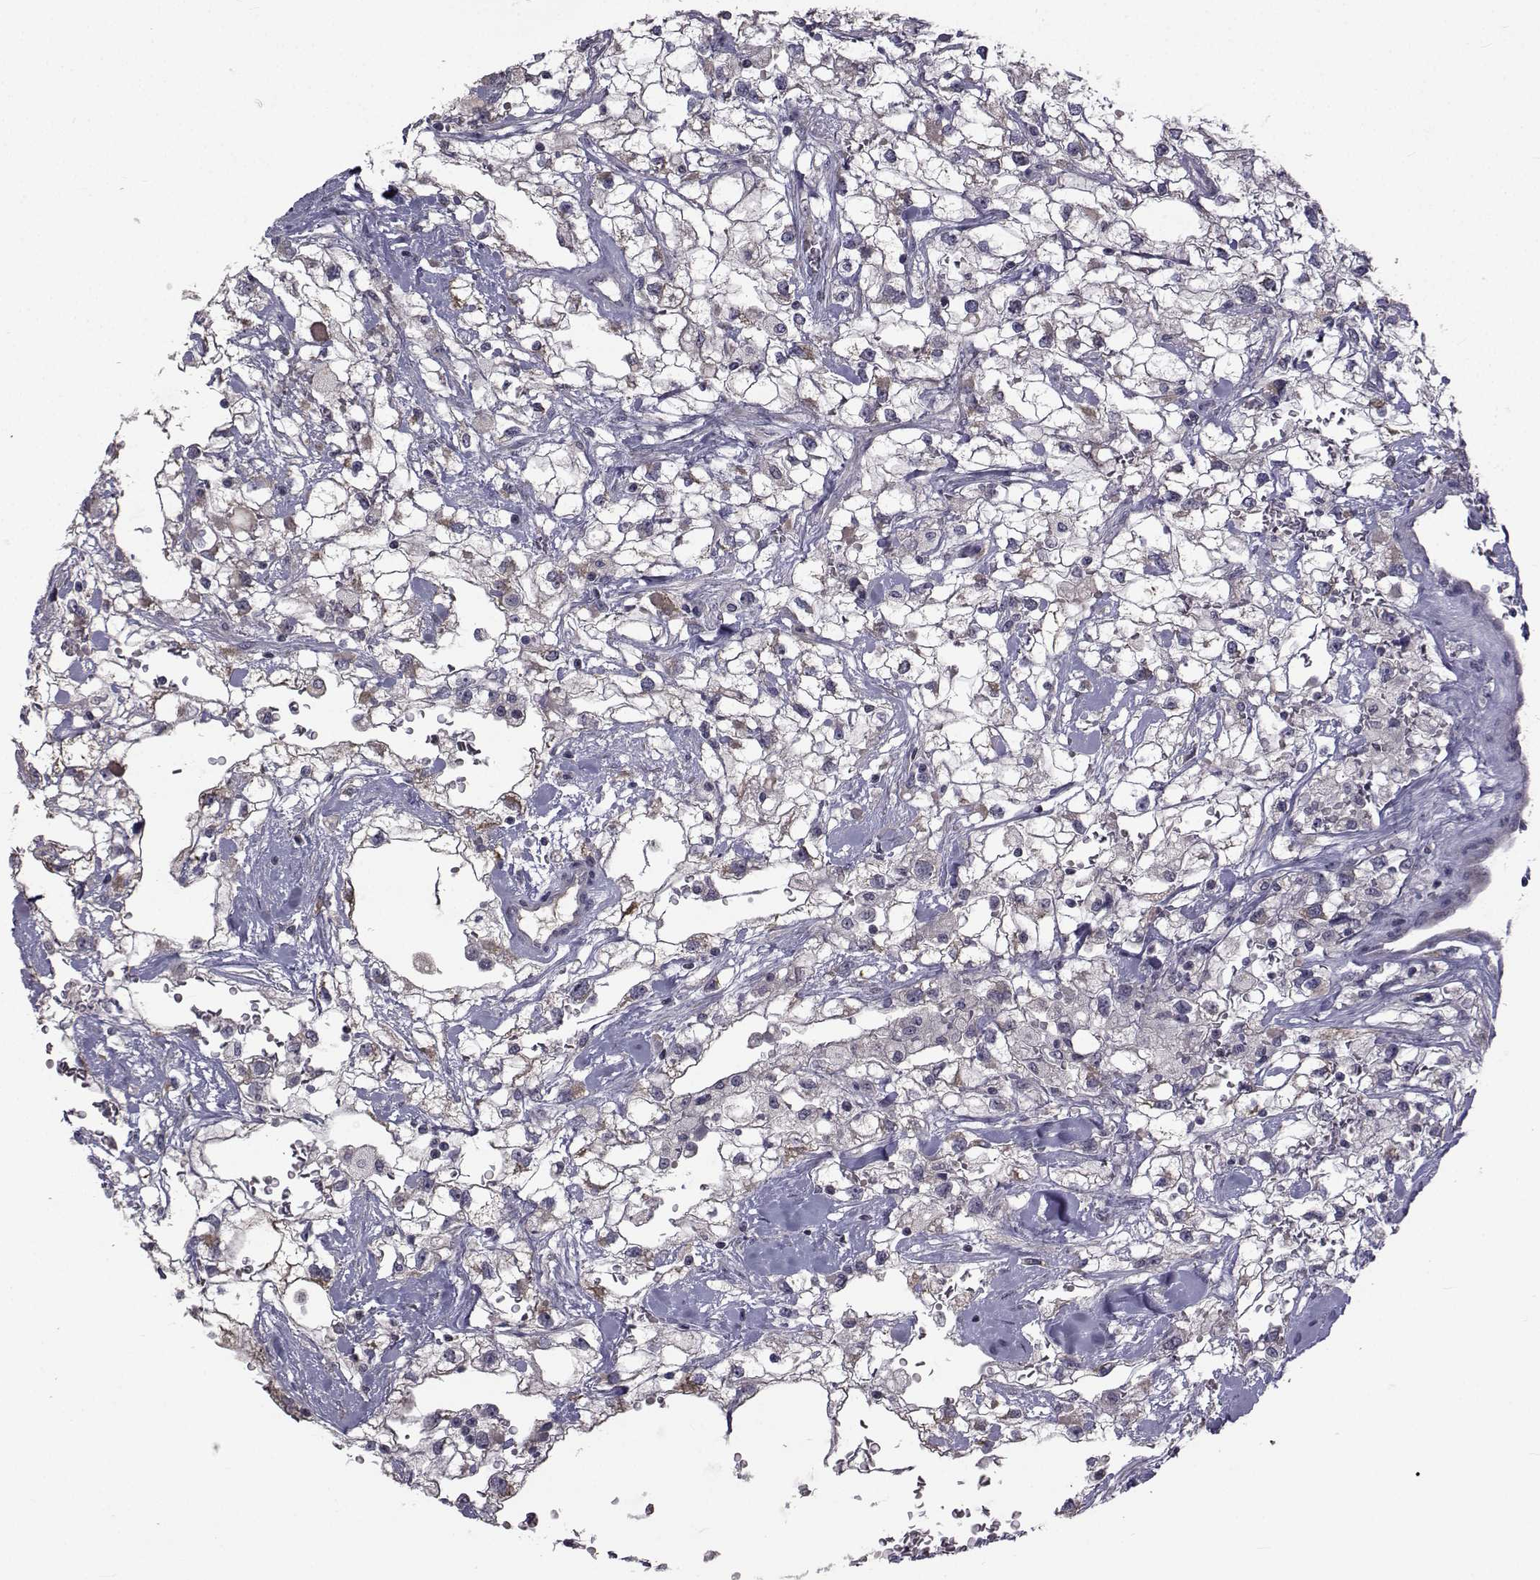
{"staining": {"intensity": "negative", "quantity": "none", "location": "none"}, "tissue": "renal cancer", "cell_type": "Tumor cells", "image_type": "cancer", "snomed": [{"axis": "morphology", "description": "Adenocarcinoma, NOS"}, {"axis": "topography", "description": "Kidney"}], "caption": "An immunohistochemistry (IHC) histopathology image of renal adenocarcinoma is shown. There is no staining in tumor cells of renal adenocarcinoma.", "gene": "FDXR", "patient": {"sex": "male", "age": 59}}